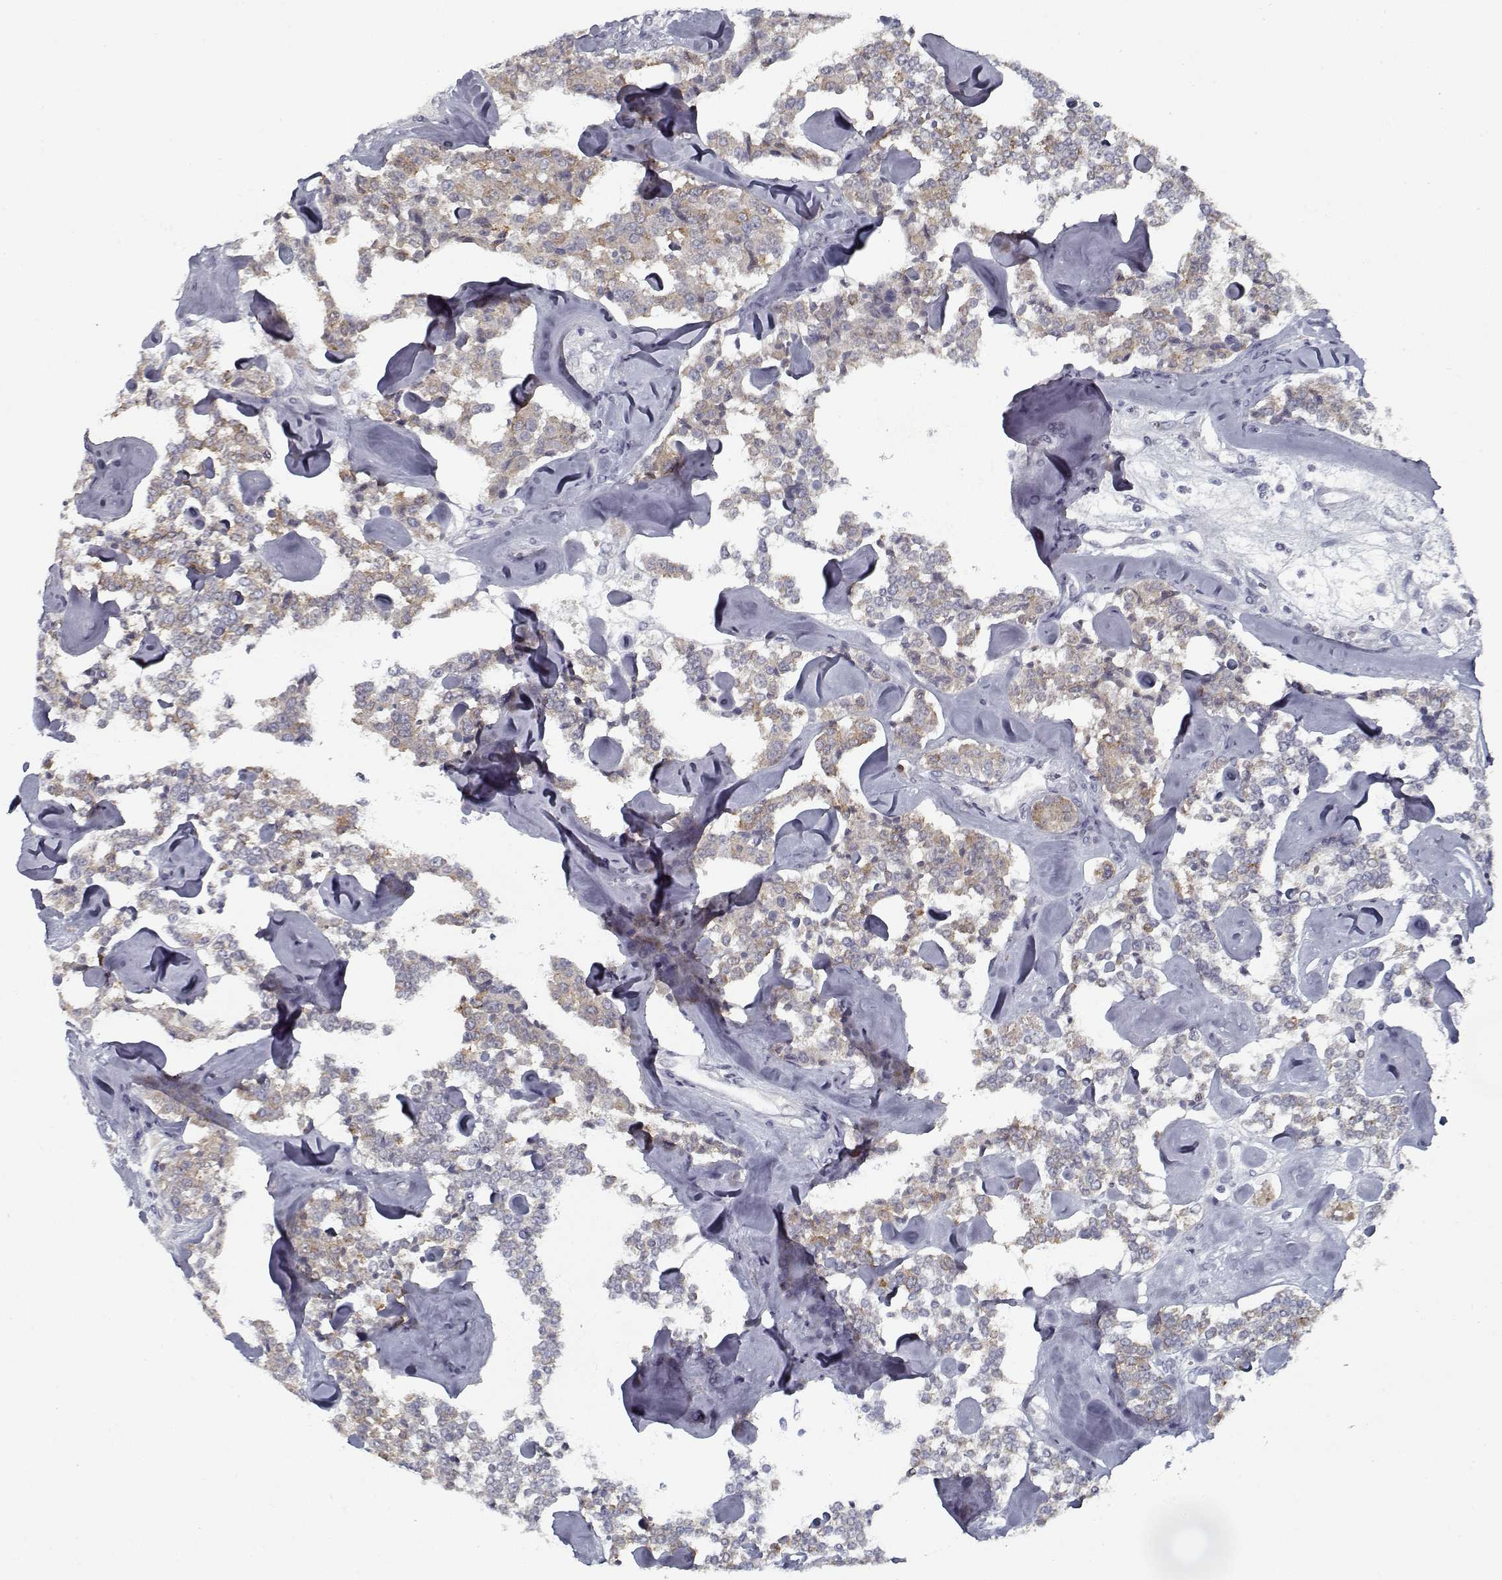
{"staining": {"intensity": "moderate", "quantity": "25%-75%", "location": "cytoplasmic/membranous"}, "tissue": "carcinoid", "cell_type": "Tumor cells", "image_type": "cancer", "snomed": [{"axis": "morphology", "description": "Carcinoid, malignant, NOS"}, {"axis": "topography", "description": "Pancreas"}], "caption": "Approximately 25%-75% of tumor cells in carcinoid demonstrate moderate cytoplasmic/membranous protein staining as visualized by brown immunohistochemical staining.", "gene": "GAD2", "patient": {"sex": "male", "age": 41}}